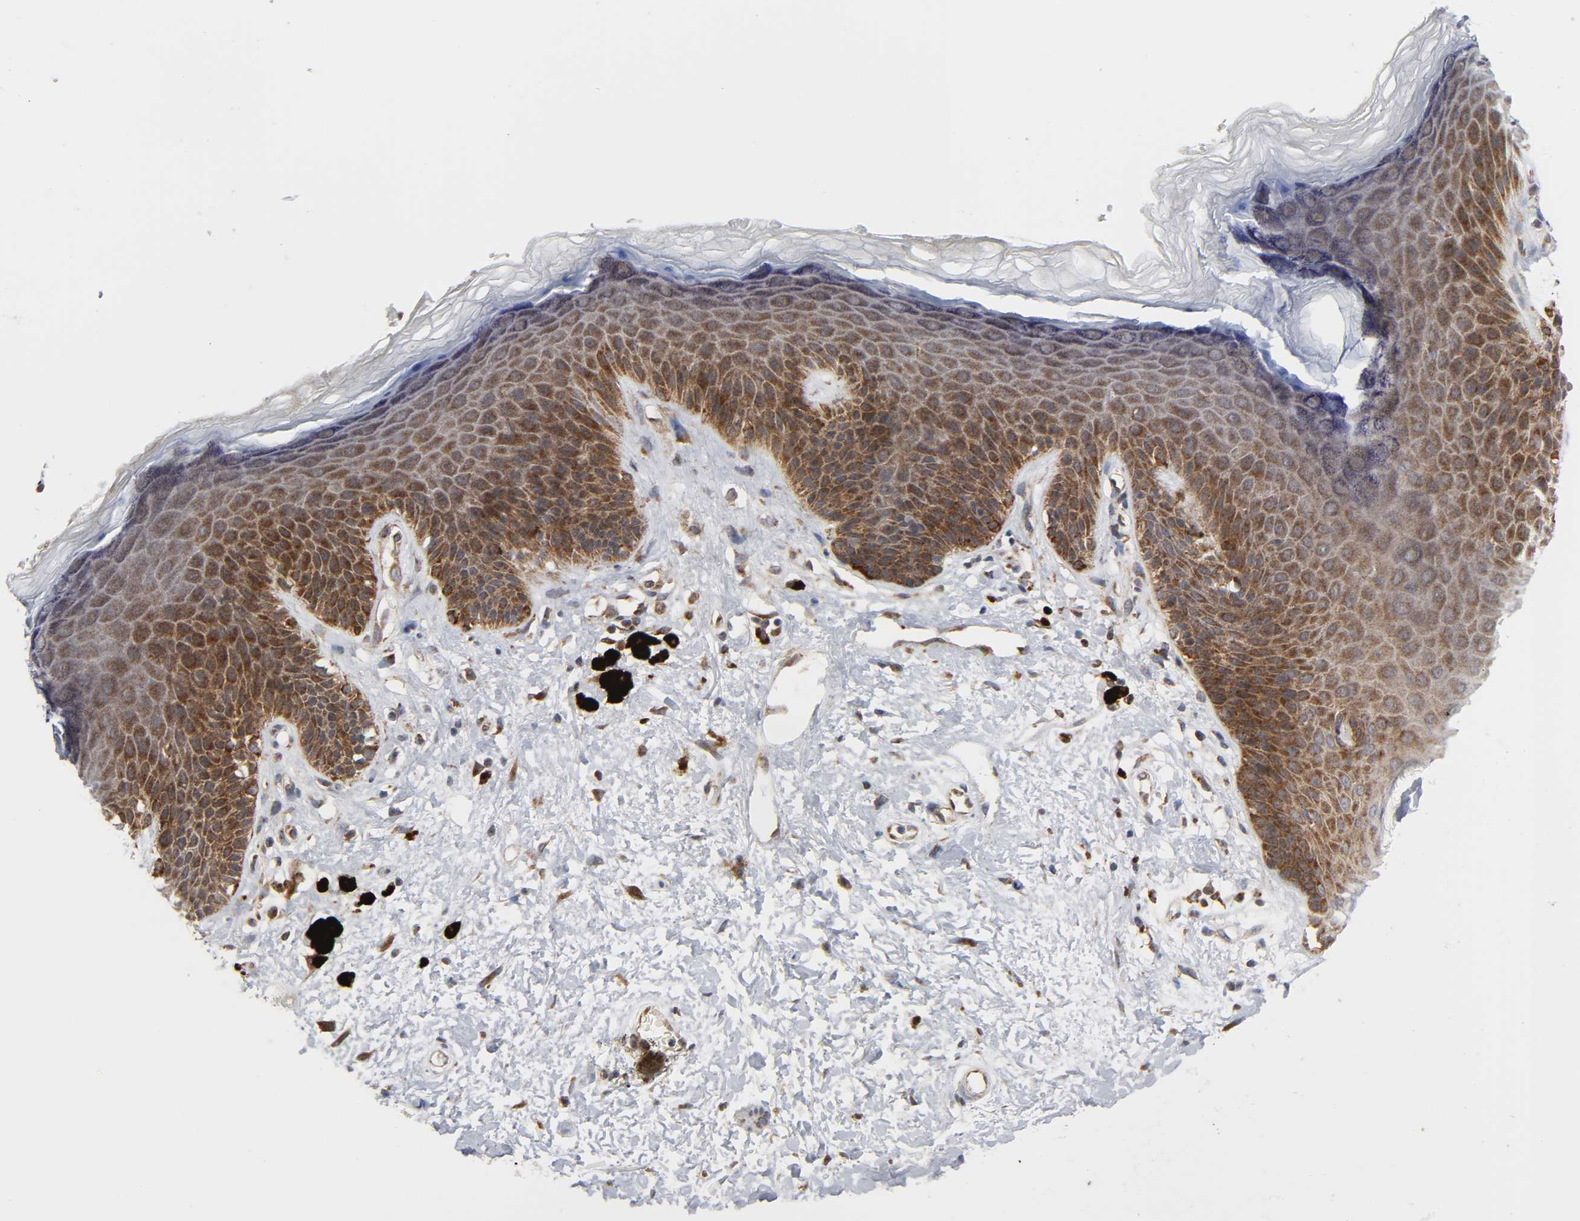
{"staining": {"intensity": "strong", "quantity": ">75%", "location": "cytoplasmic/membranous"}, "tissue": "skin", "cell_type": "Epidermal cells", "image_type": "normal", "snomed": [{"axis": "morphology", "description": "Normal tissue, NOS"}, {"axis": "topography", "description": "Anal"}], "caption": "Protein staining by immunohistochemistry (IHC) exhibits strong cytoplasmic/membranous staining in approximately >75% of epidermal cells in normal skin.", "gene": "BAX", "patient": {"sex": "female", "age": 46}}